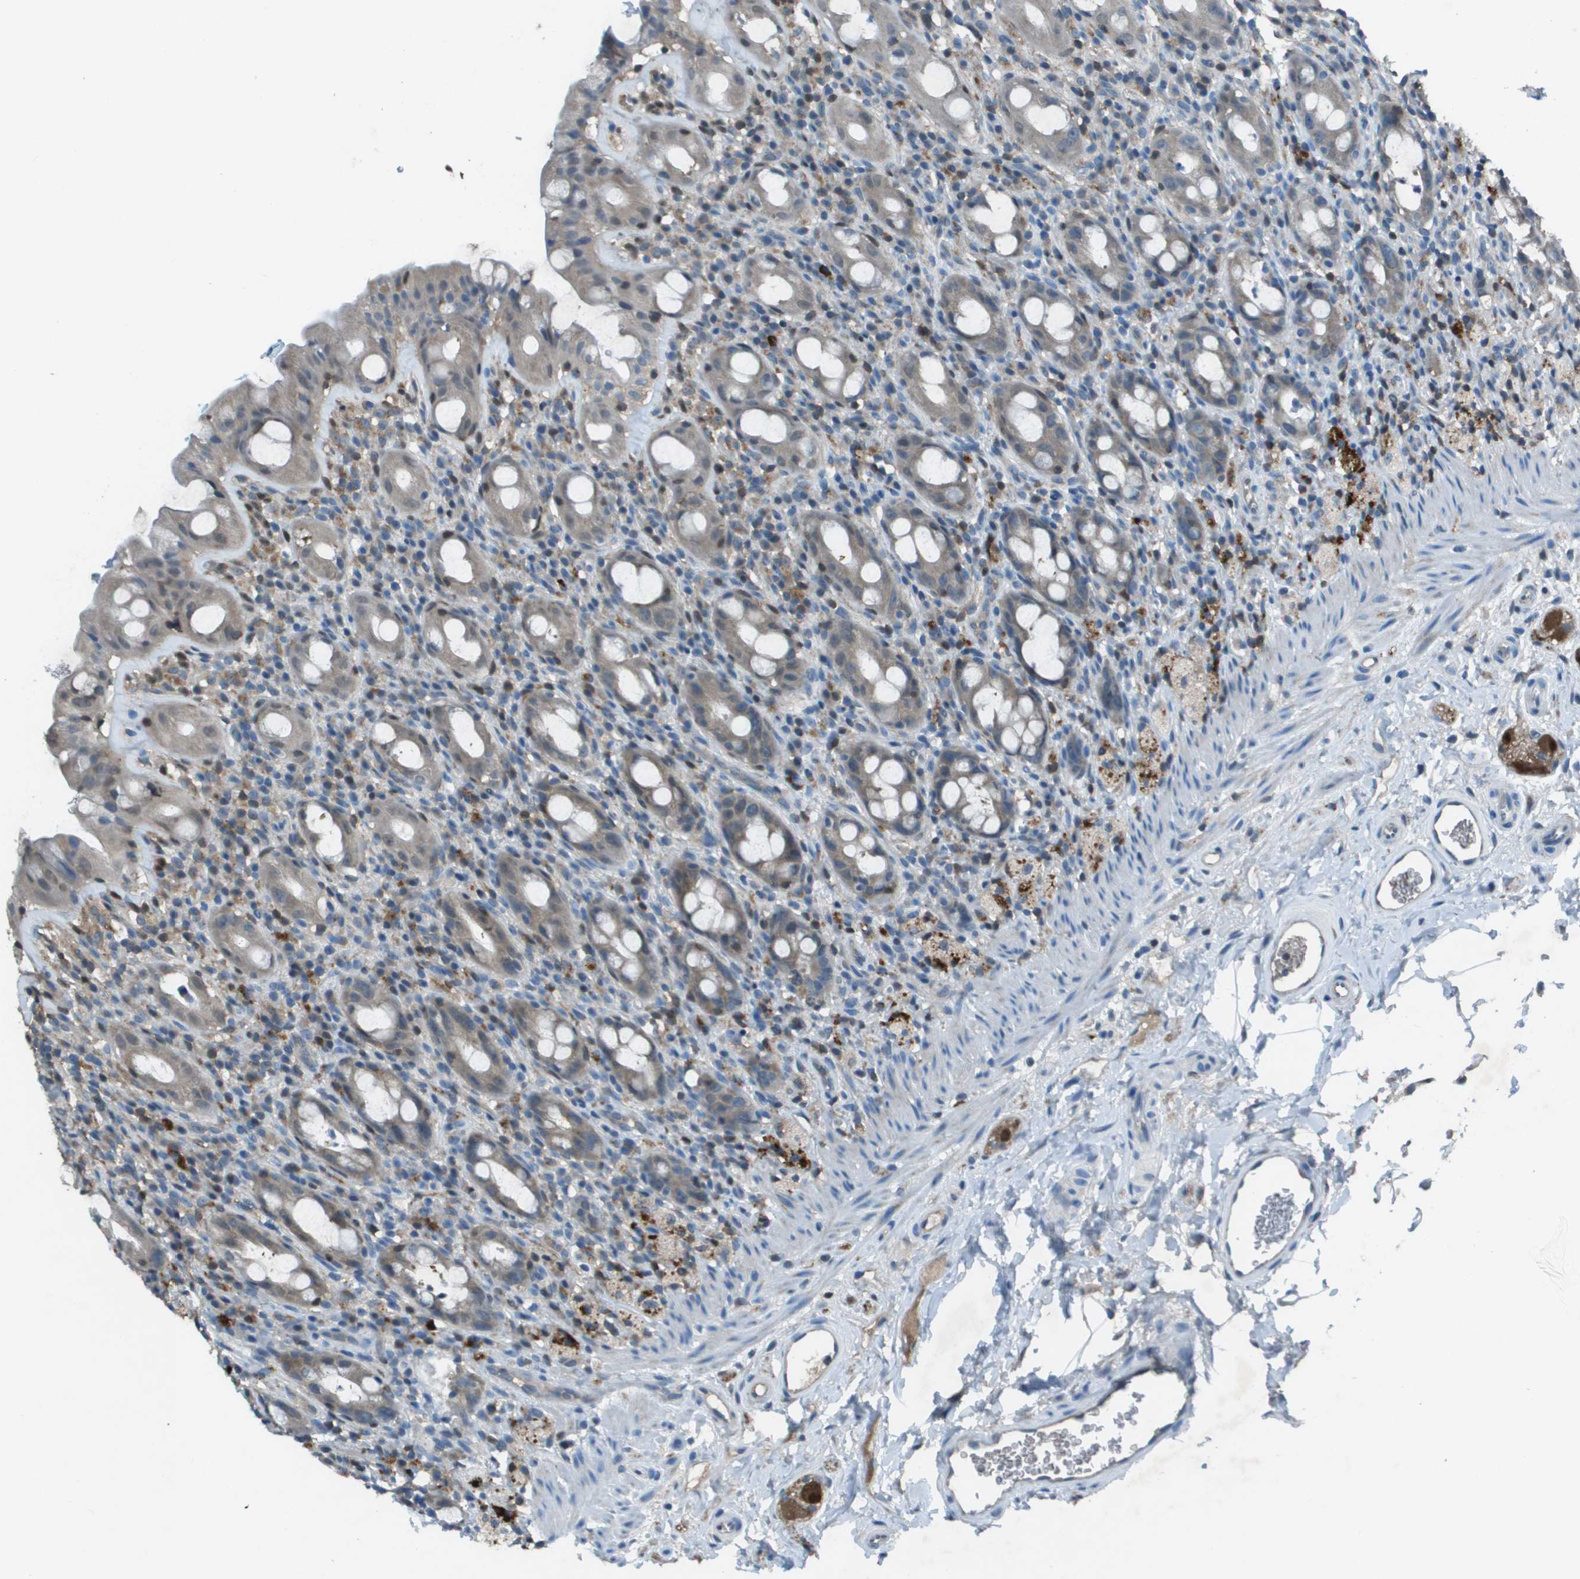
{"staining": {"intensity": "moderate", "quantity": "<25%", "location": "cytoplasmic/membranous"}, "tissue": "rectum", "cell_type": "Glandular cells", "image_type": "normal", "snomed": [{"axis": "morphology", "description": "Normal tissue, NOS"}, {"axis": "topography", "description": "Rectum"}], "caption": "Immunohistochemical staining of unremarkable human rectum shows <25% levels of moderate cytoplasmic/membranous protein positivity in about <25% of glandular cells. The protein of interest is stained brown, and the nuclei are stained in blue (DAB IHC with brightfield microscopy, high magnification).", "gene": "CAMK4", "patient": {"sex": "male", "age": 44}}